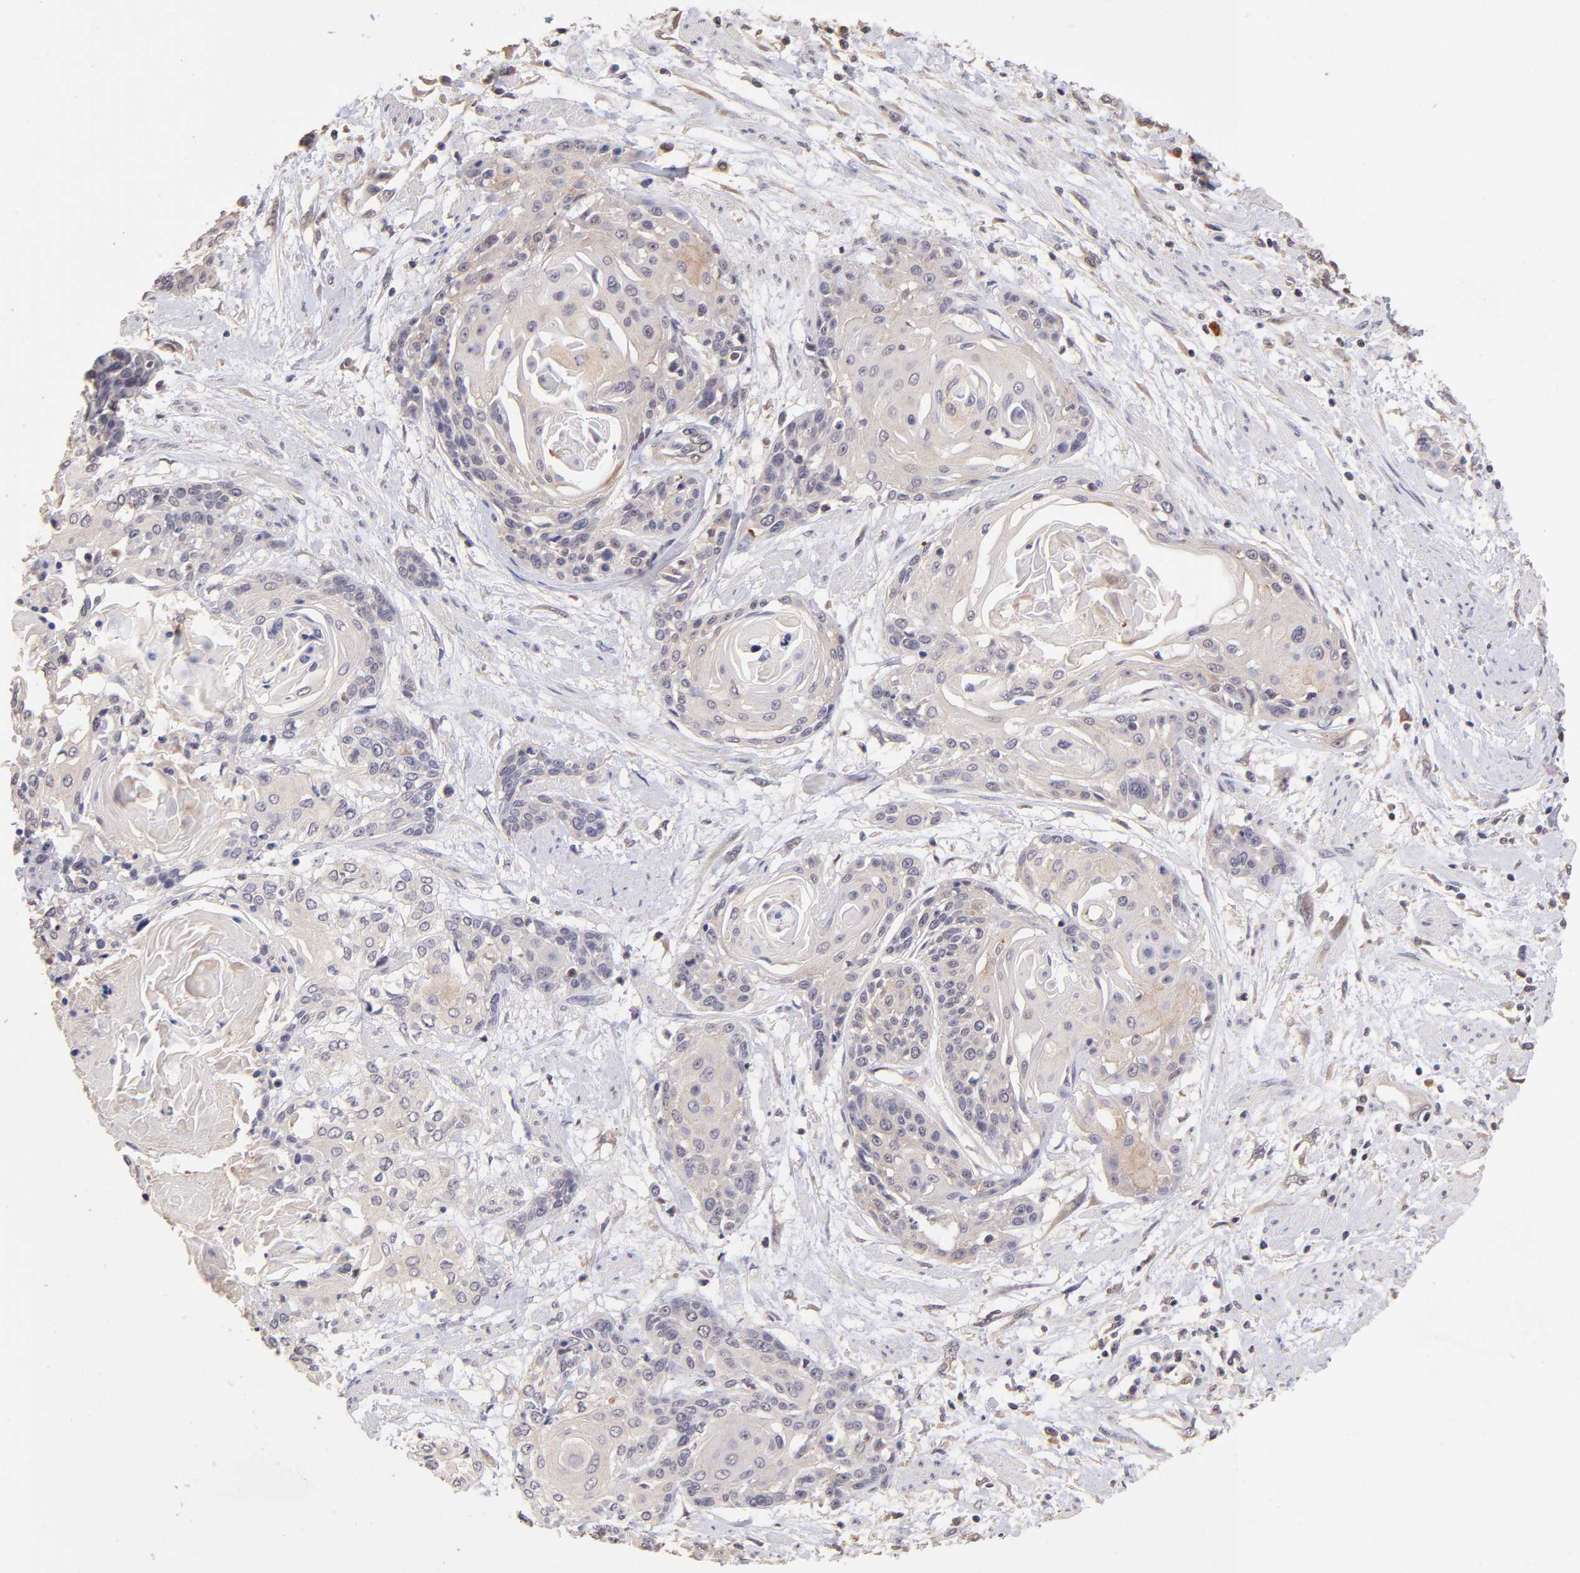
{"staining": {"intensity": "weak", "quantity": "<25%", "location": "cytoplasmic/membranous"}, "tissue": "cervical cancer", "cell_type": "Tumor cells", "image_type": "cancer", "snomed": [{"axis": "morphology", "description": "Squamous cell carcinoma, NOS"}, {"axis": "topography", "description": "Cervix"}], "caption": "The photomicrograph displays no significant positivity in tumor cells of cervical cancer. The staining is performed using DAB brown chromogen with nuclei counter-stained in using hematoxylin.", "gene": "RNASEL", "patient": {"sex": "female", "age": 57}}